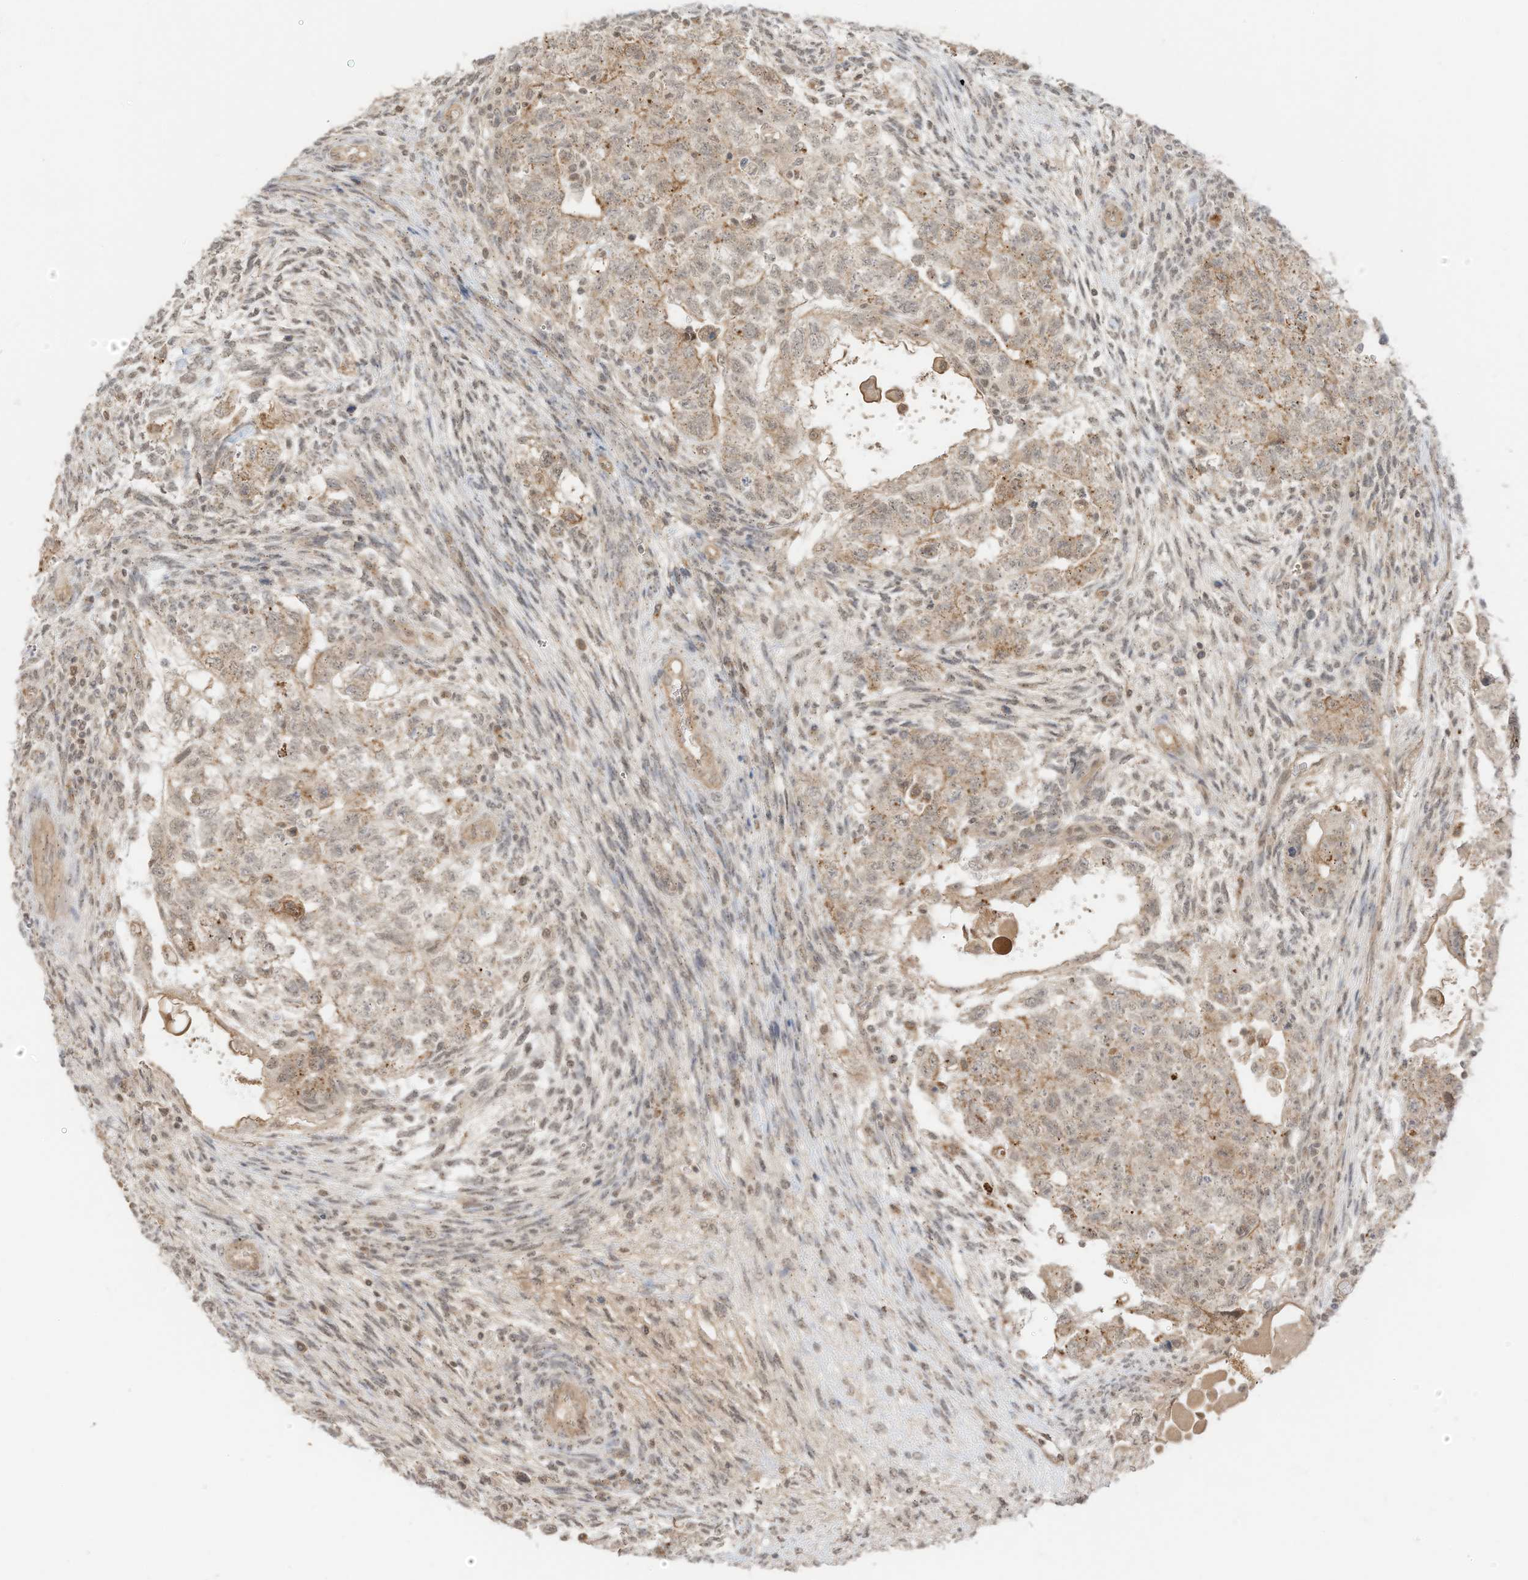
{"staining": {"intensity": "moderate", "quantity": "25%-75%", "location": "cytoplasmic/membranous"}, "tissue": "testis cancer", "cell_type": "Tumor cells", "image_type": "cancer", "snomed": [{"axis": "morphology", "description": "Carcinoma, Embryonal, NOS"}, {"axis": "topography", "description": "Testis"}], "caption": "Brown immunohistochemical staining in human embryonal carcinoma (testis) displays moderate cytoplasmic/membranous expression in approximately 25%-75% of tumor cells.", "gene": "N4BP3", "patient": {"sex": "male", "age": 36}}